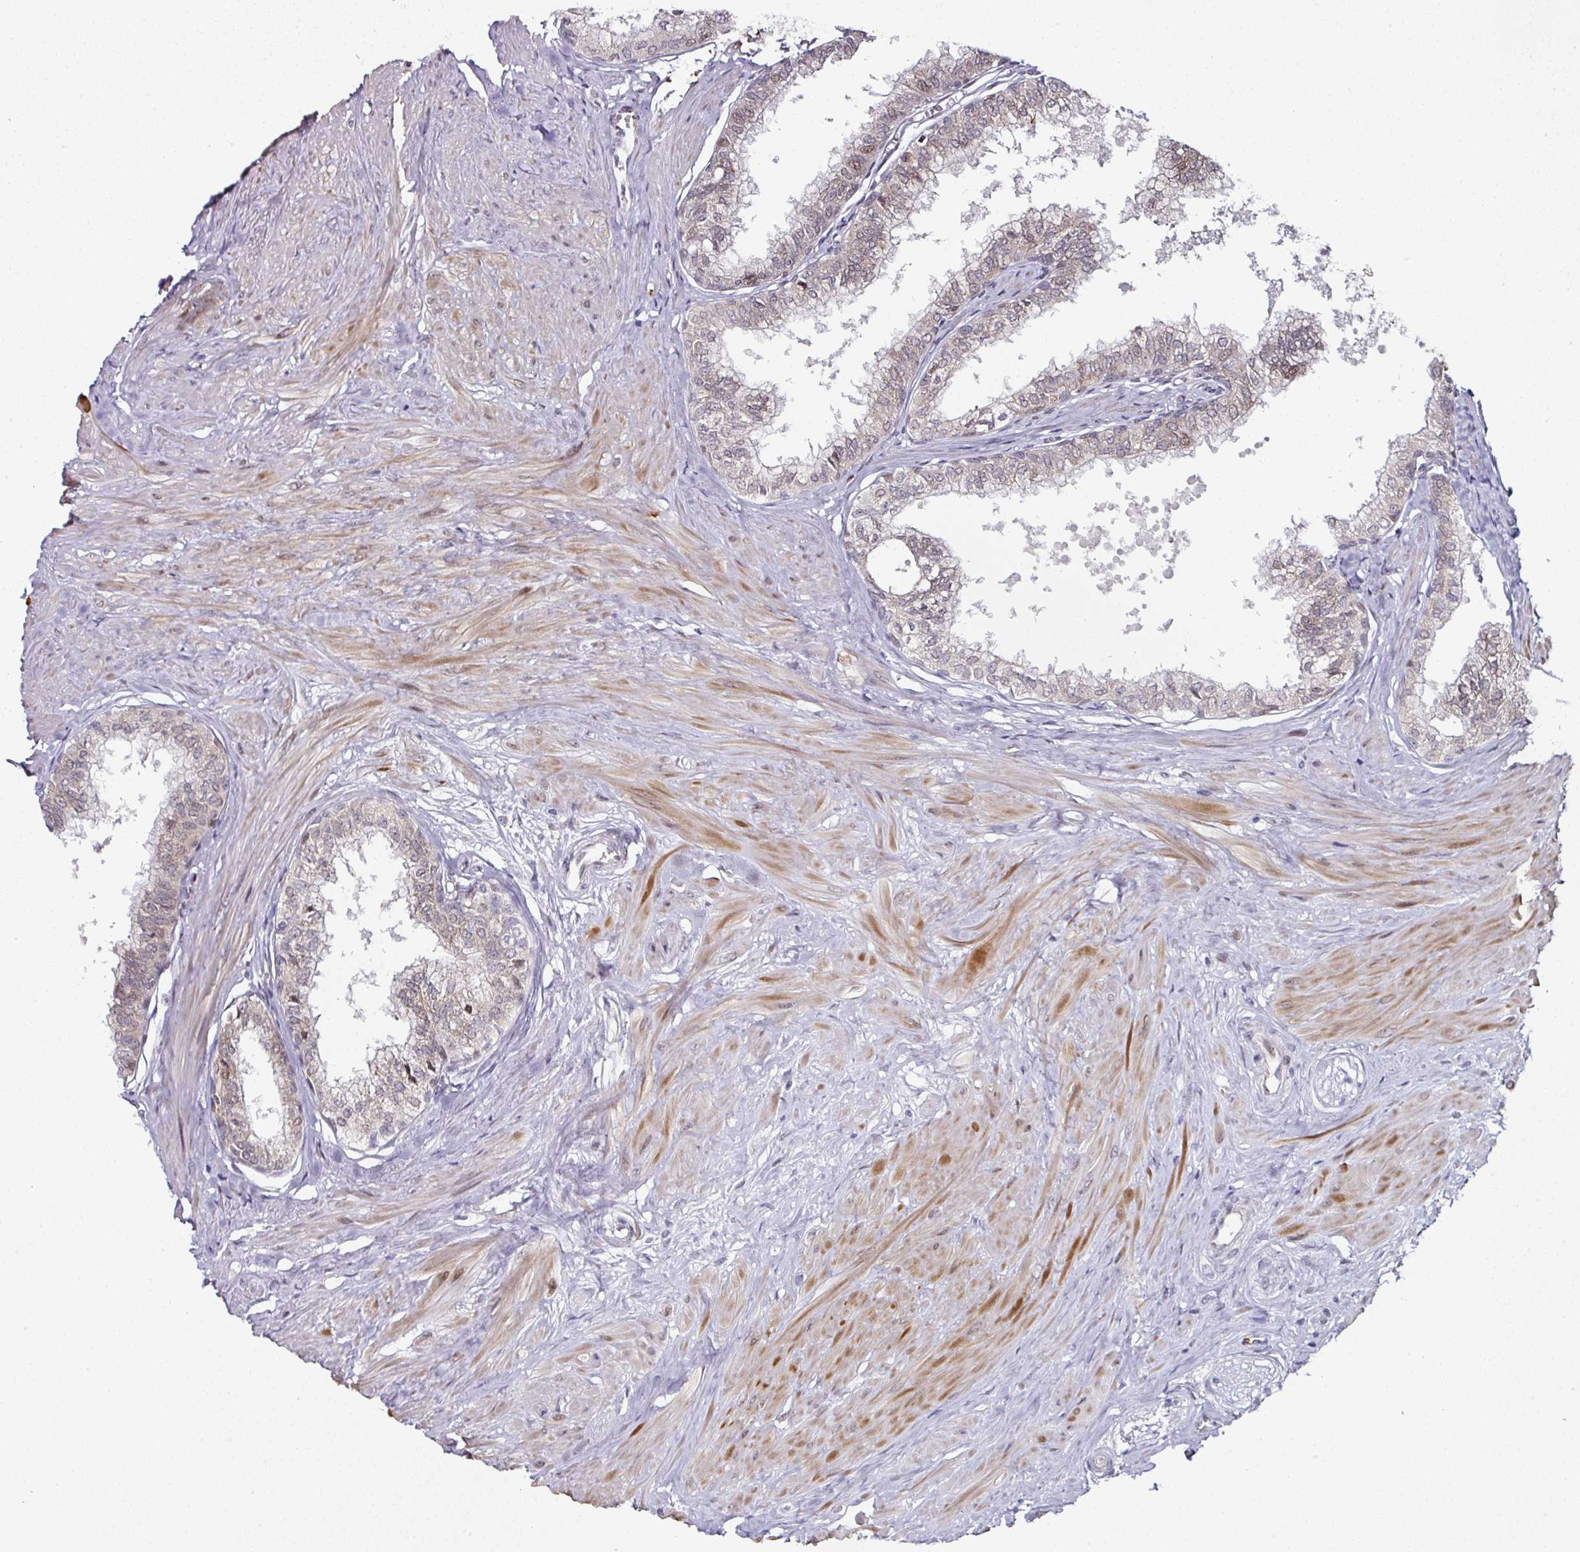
{"staining": {"intensity": "strong", "quantity": "25%-75%", "location": "cytoplasmic/membranous"}, "tissue": "seminal vesicle", "cell_type": "Glandular cells", "image_type": "normal", "snomed": [{"axis": "morphology", "description": "Normal tissue, NOS"}, {"axis": "topography", "description": "Prostate"}, {"axis": "topography", "description": "Seminal veicle"}], "caption": "Immunohistochemistry (IHC) of benign seminal vesicle displays high levels of strong cytoplasmic/membranous expression in about 25%-75% of glandular cells.", "gene": "APOLD1", "patient": {"sex": "male", "age": 60}}